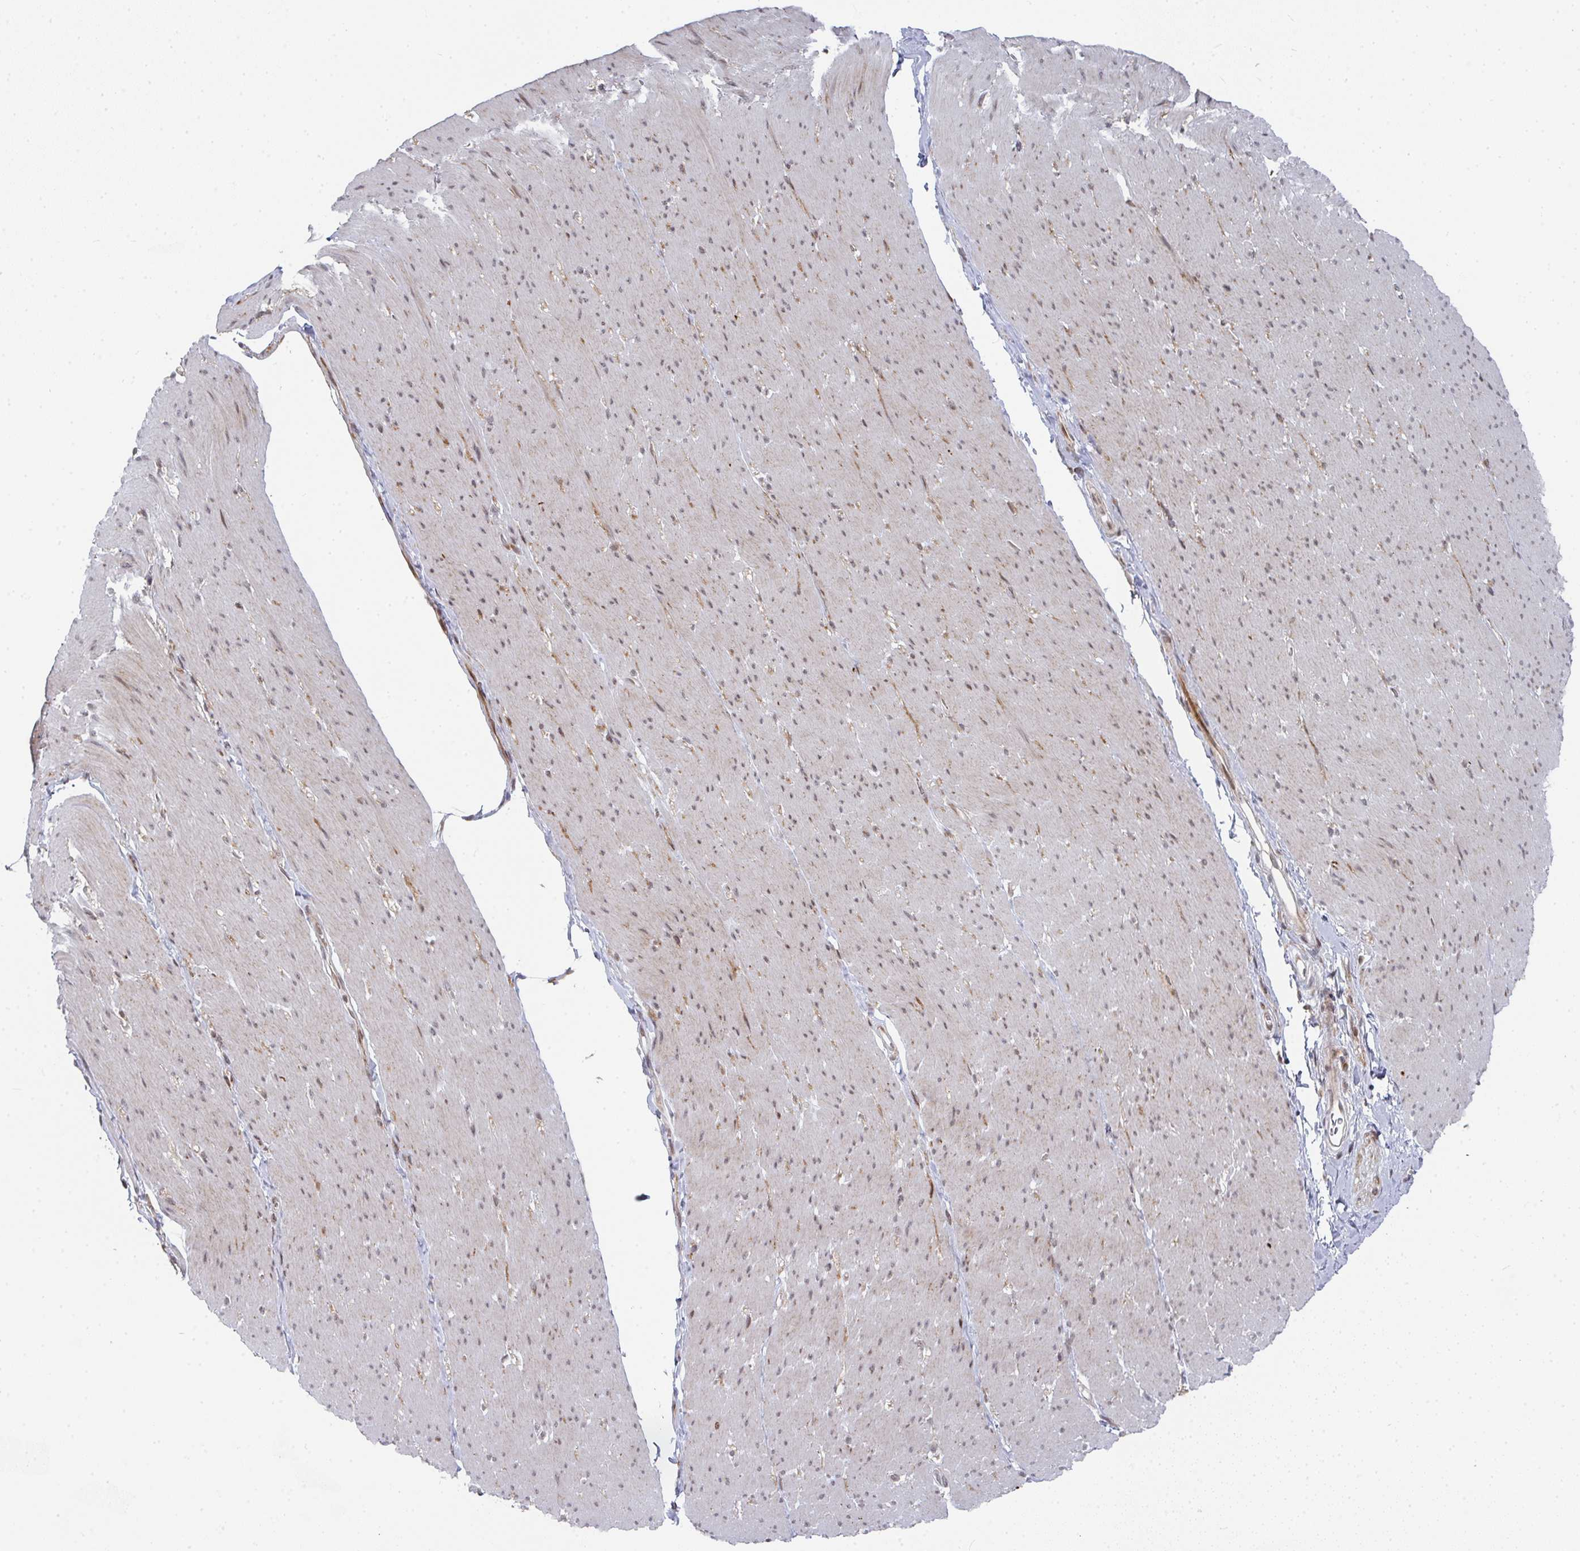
{"staining": {"intensity": "moderate", "quantity": ">75%", "location": "cytoplasmic/membranous,nuclear"}, "tissue": "smooth muscle", "cell_type": "Smooth muscle cells", "image_type": "normal", "snomed": [{"axis": "morphology", "description": "Normal tissue, NOS"}, {"axis": "topography", "description": "Smooth muscle"}, {"axis": "topography", "description": "Rectum"}], "caption": "This photomicrograph reveals unremarkable smooth muscle stained with IHC to label a protein in brown. The cytoplasmic/membranous,nuclear of smooth muscle cells show moderate positivity for the protein. Nuclei are counter-stained blue.", "gene": "RBBP5", "patient": {"sex": "male", "age": 53}}